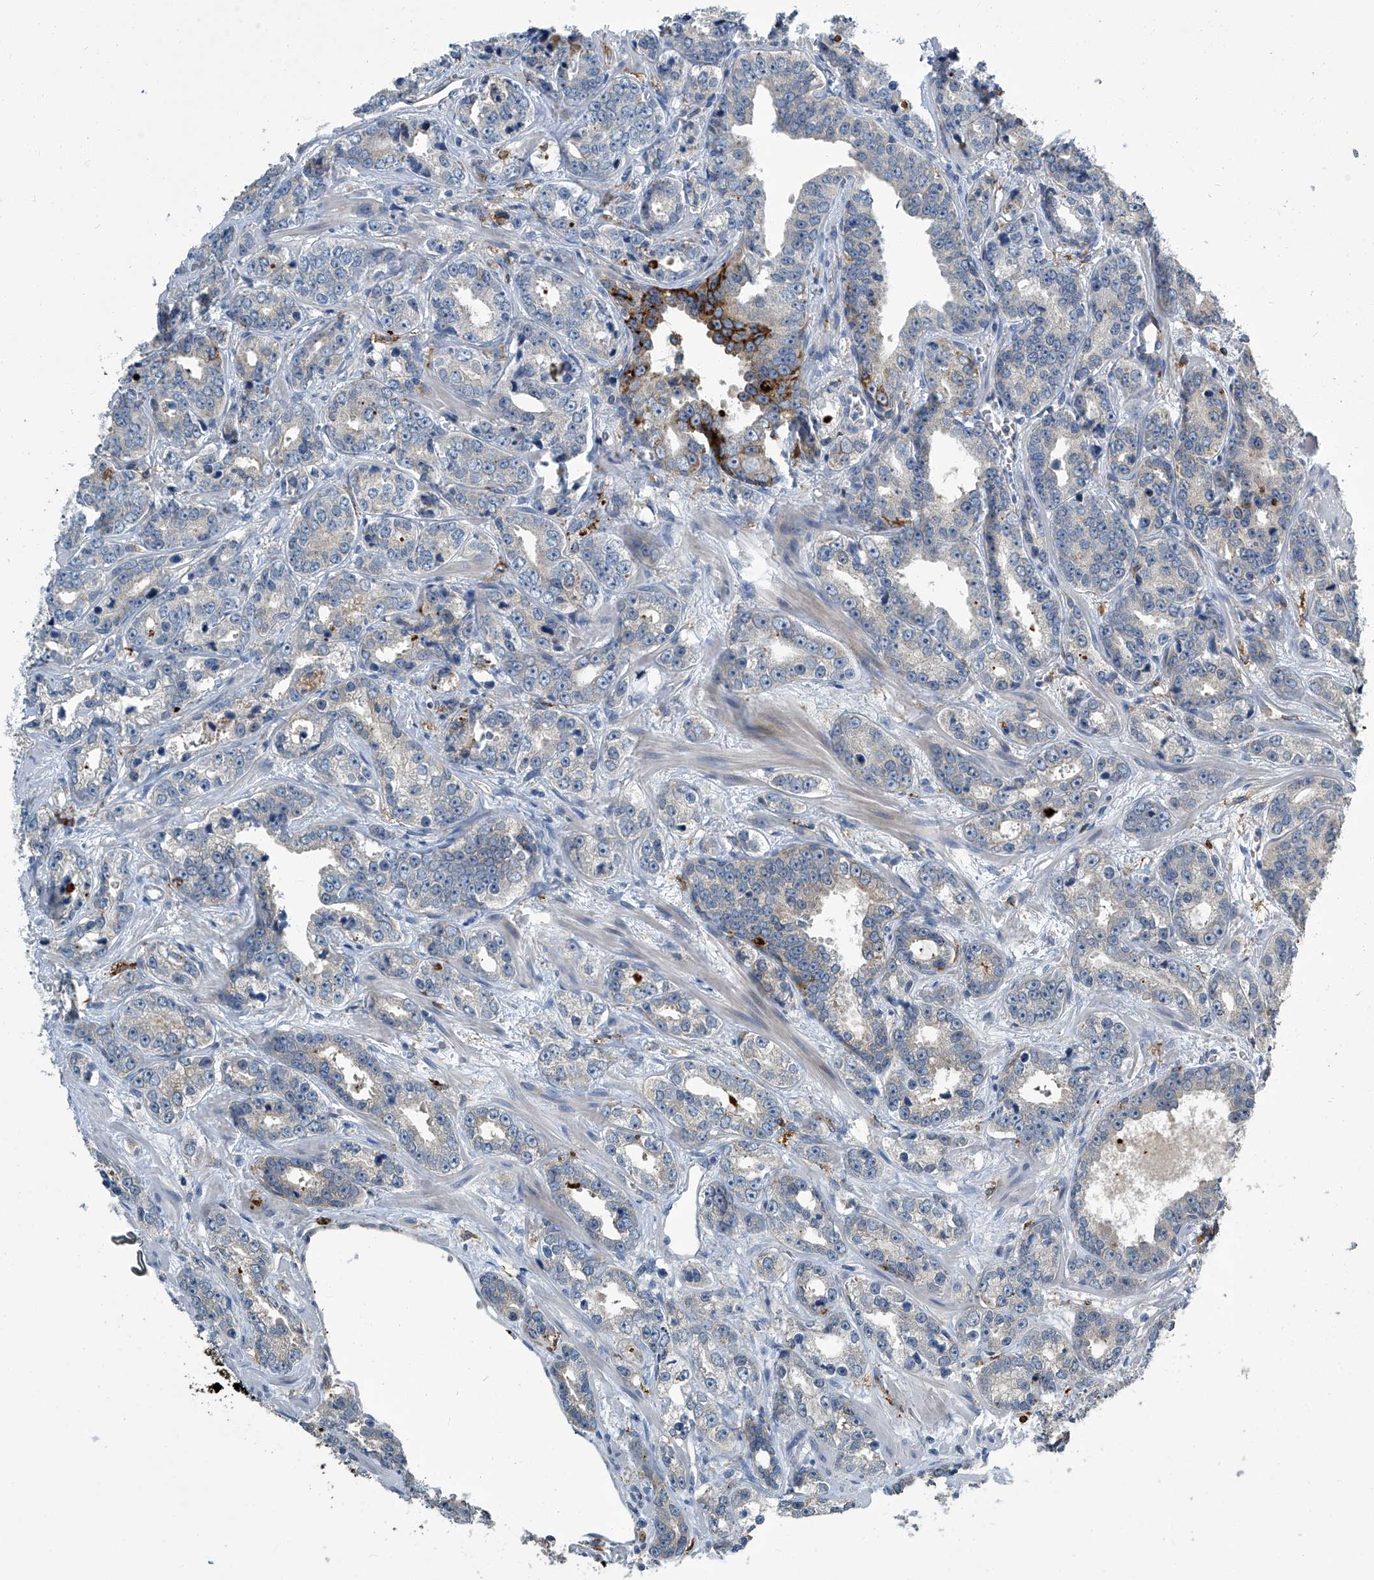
{"staining": {"intensity": "negative", "quantity": "none", "location": "none"}, "tissue": "prostate cancer", "cell_type": "Tumor cells", "image_type": "cancer", "snomed": [{"axis": "morphology", "description": "Adenocarcinoma, High grade"}, {"axis": "topography", "description": "Prostate"}], "caption": "There is no significant expression in tumor cells of prostate high-grade adenocarcinoma. (Immunohistochemistry (ihc), brightfield microscopy, high magnification).", "gene": "FAM167A", "patient": {"sex": "male", "age": 62}}